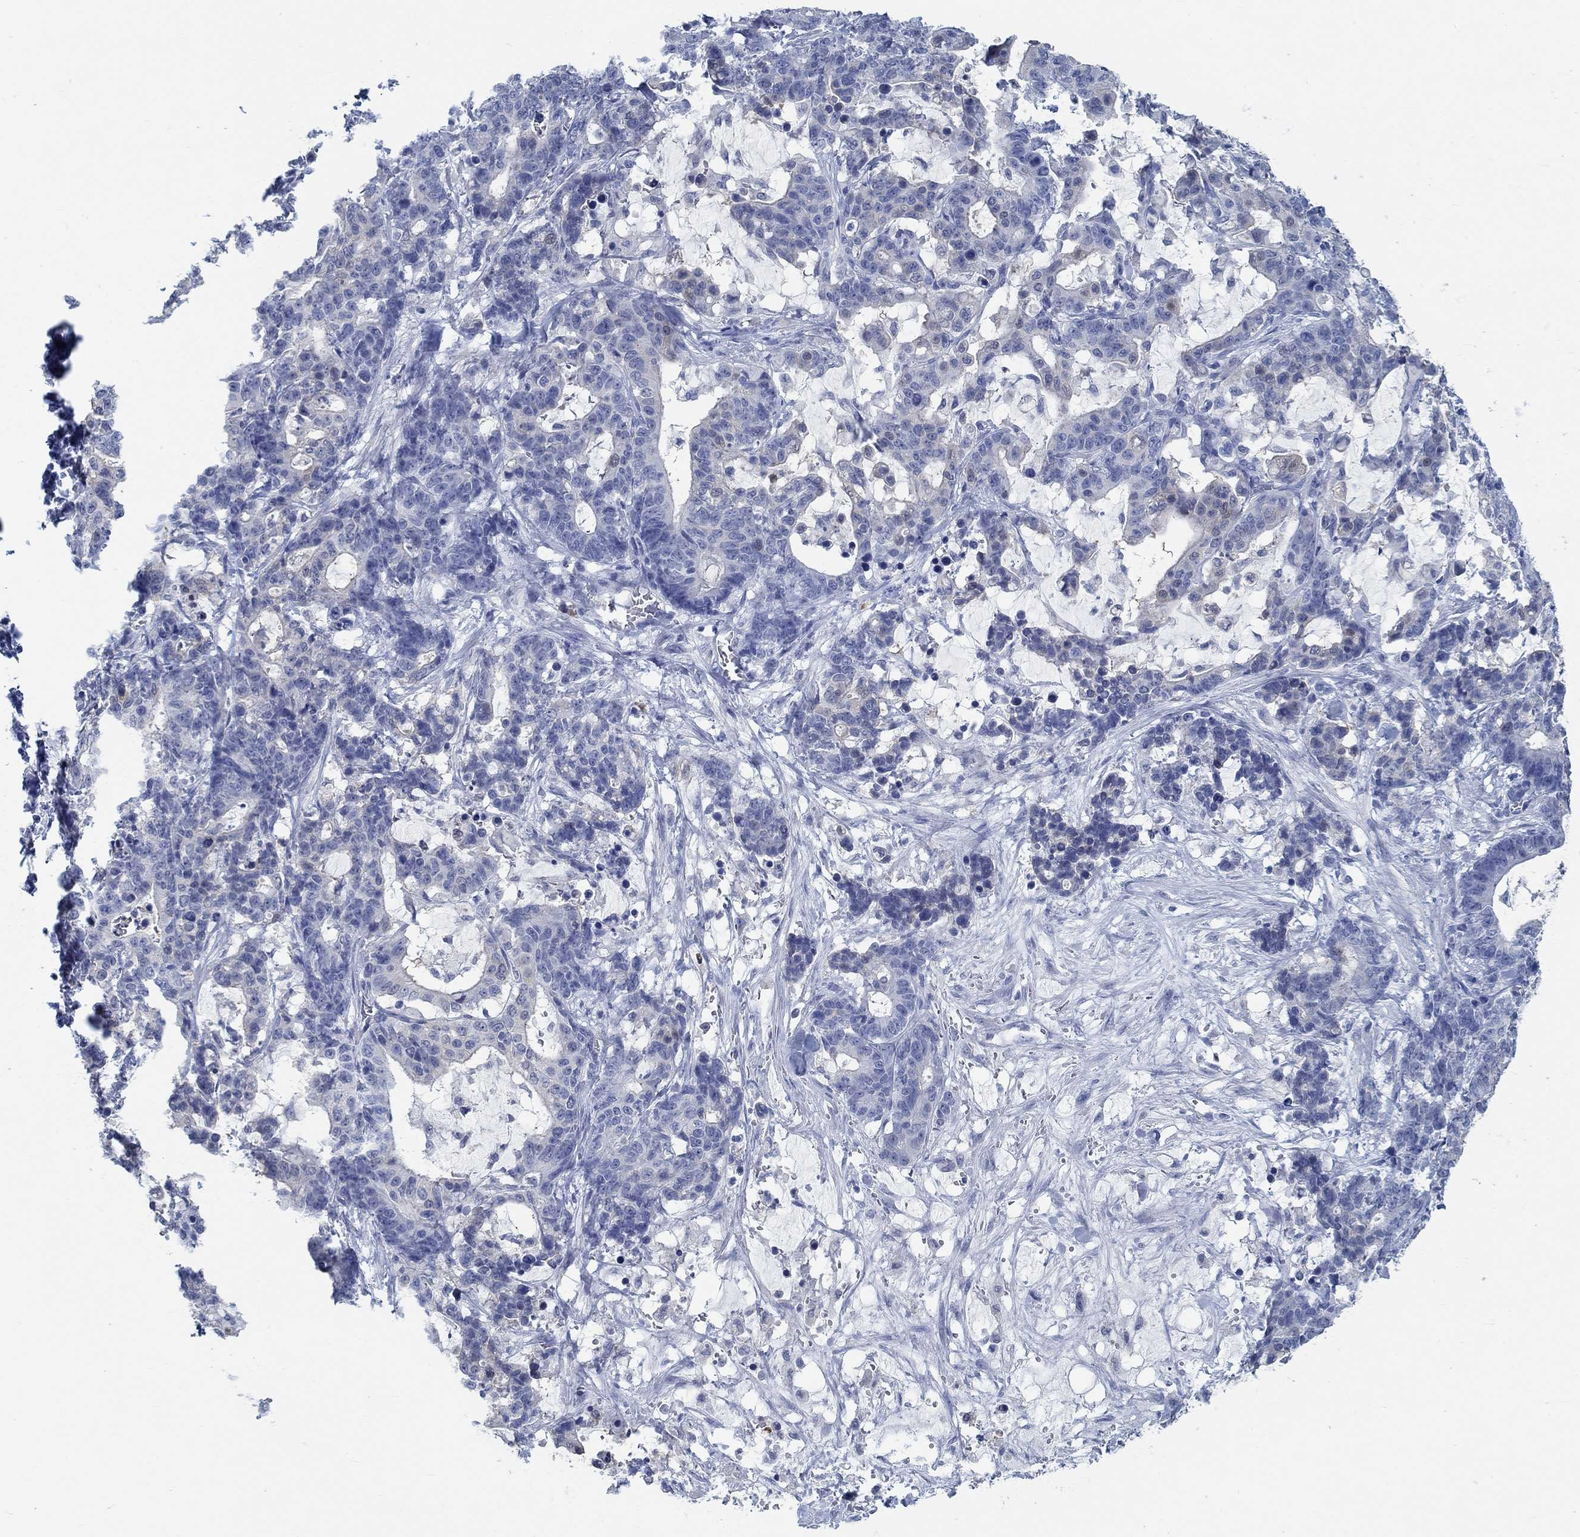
{"staining": {"intensity": "negative", "quantity": "none", "location": "none"}, "tissue": "stomach cancer", "cell_type": "Tumor cells", "image_type": "cancer", "snomed": [{"axis": "morphology", "description": "Normal tissue, NOS"}, {"axis": "morphology", "description": "Adenocarcinoma, NOS"}, {"axis": "topography", "description": "Stomach"}], "caption": "Tumor cells show no significant protein staining in stomach cancer (adenocarcinoma).", "gene": "TEKT4", "patient": {"sex": "female", "age": 64}}